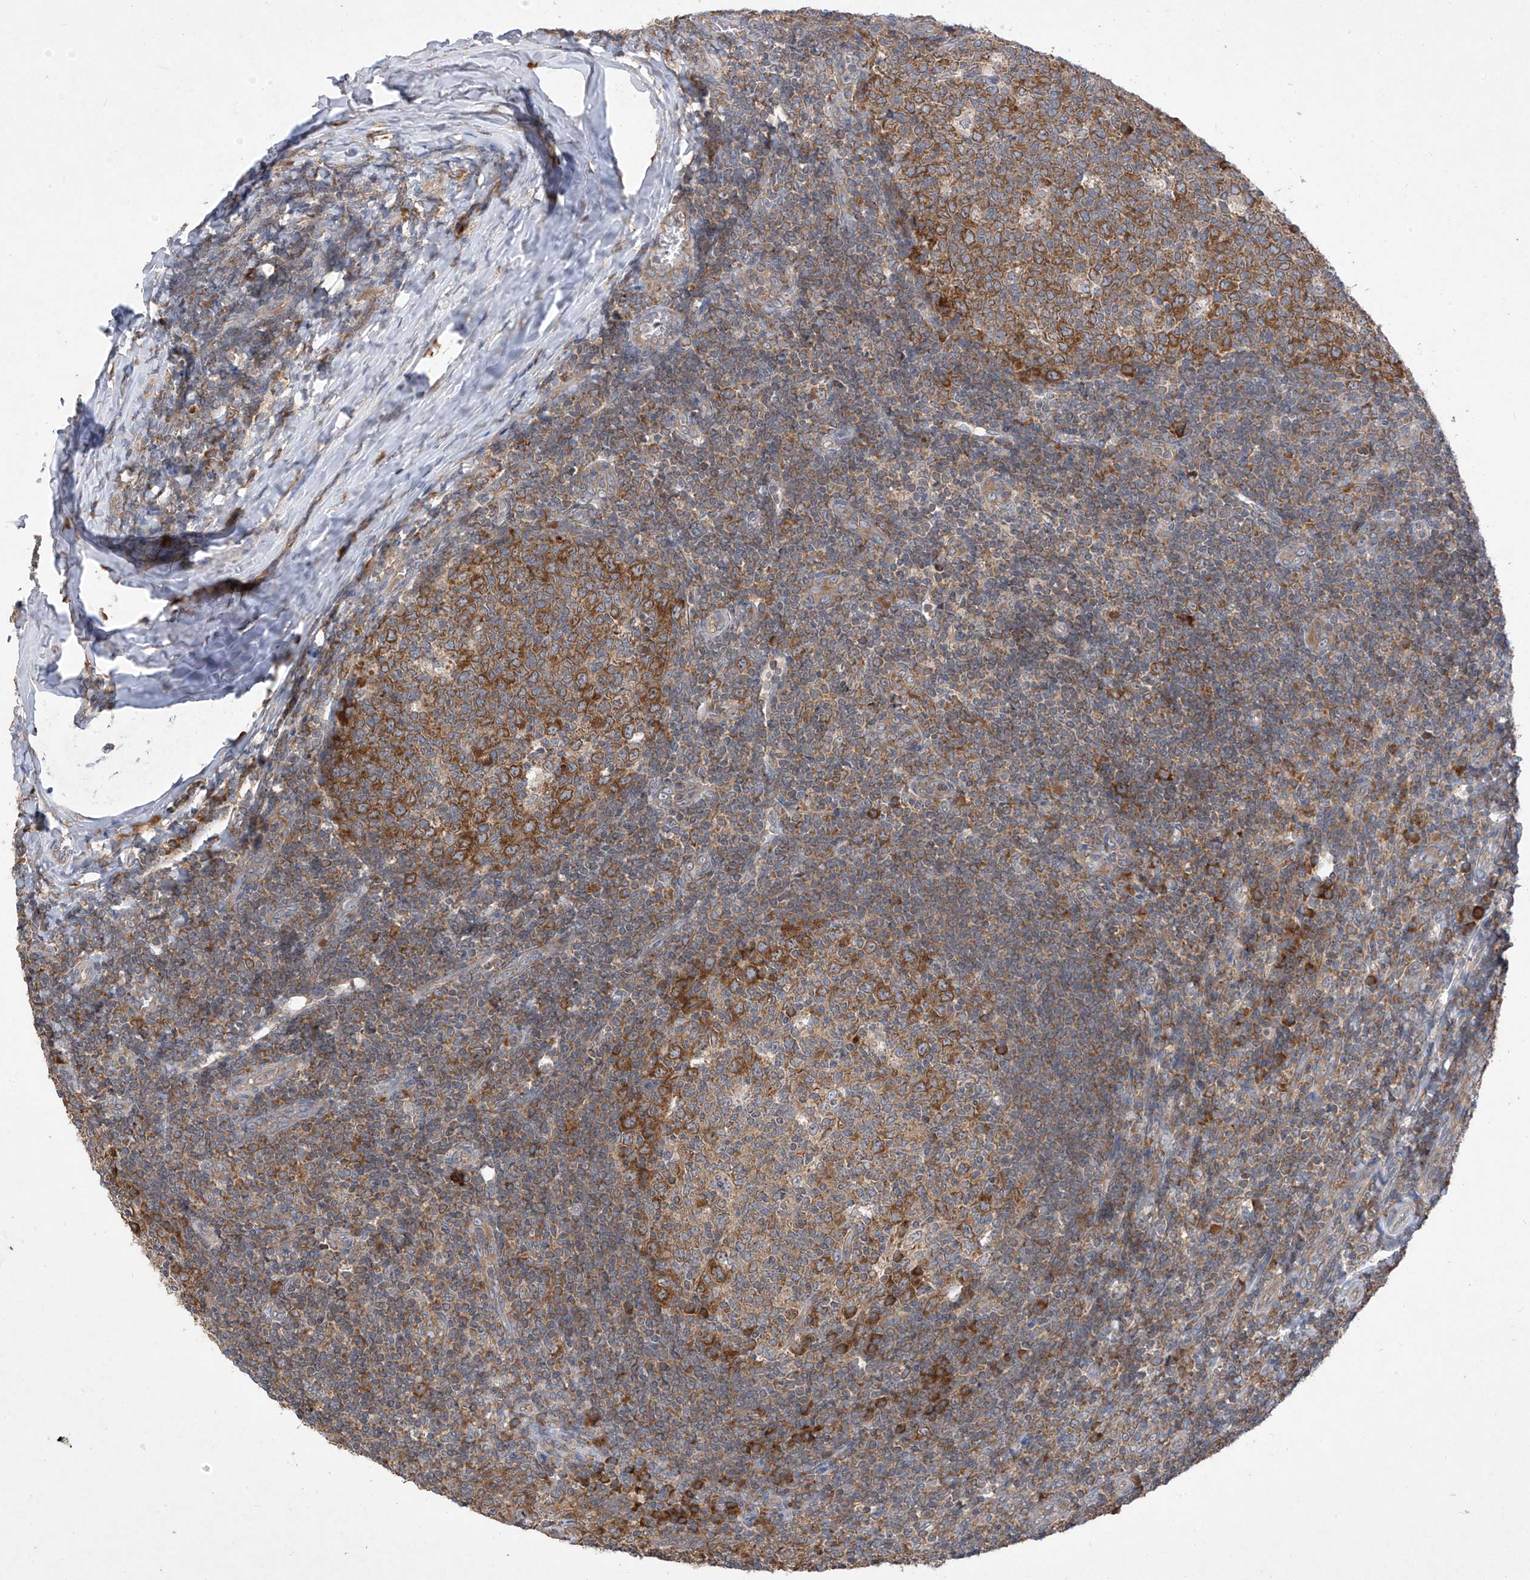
{"staining": {"intensity": "moderate", "quantity": ">75%", "location": "cytoplasmic/membranous"}, "tissue": "tonsil", "cell_type": "Germinal center cells", "image_type": "normal", "snomed": [{"axis": "morphology", "description": "Normal tissue, NOS"}, {"axis": "topography", "description": "Tonsil"}], "caption": "An IHC photomicrograph of unremarkable tissue is shown. Protein staining in brown highlights moderate cytoplasmic/membranous positivity in tonsil within germinal center cells. (DAB (3,3'-diaminobenzidine) IHC, brown staining for protein, blue staining for nuclei).", "gene": "RPL34", "patient": {"sex": "female", "age": 19}}